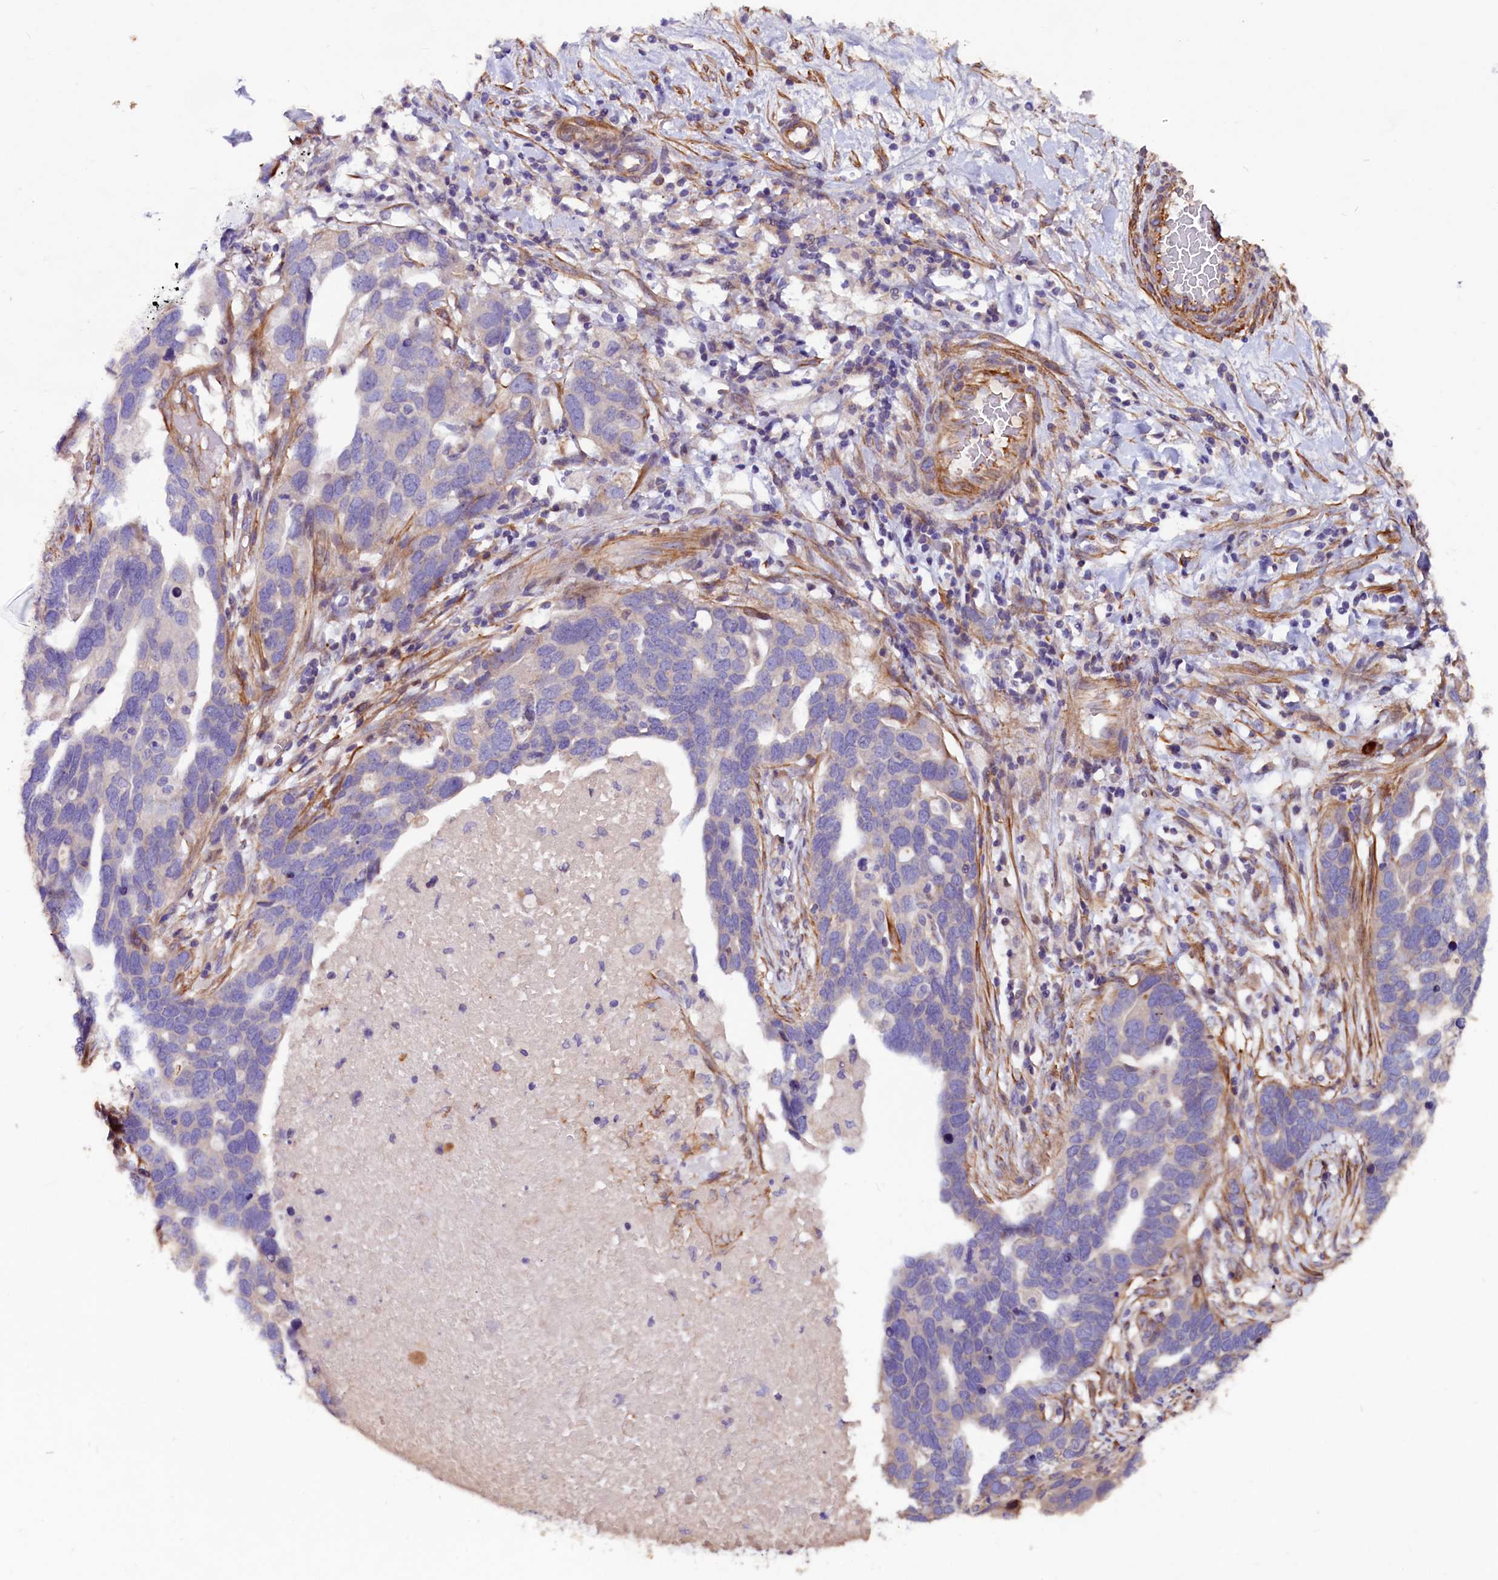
{"staining": {"intensity": "negative", "quantity": "none", "location": "none"}, "tissue": "ovarian cancer", "cell_type": "Tumor cells", "image_type": "cancer", "snomed": [{"axis": "morphology", "description": "Cystadenocarcinoma, serous, NOS"}, {"axis": "topography", "description": "Ovary"}], "caption": "Tumor cells are negative for brown protein staining in ovarian serous cystadenocarcinoma. (Stains: DAB immunohistochemistry (IHC) with hematoxylin counter stain, Microscopy: brightfield microscopy at high magnification).", "gene": "ZNF749", "patient": {"sex": "female", "age": 54}}